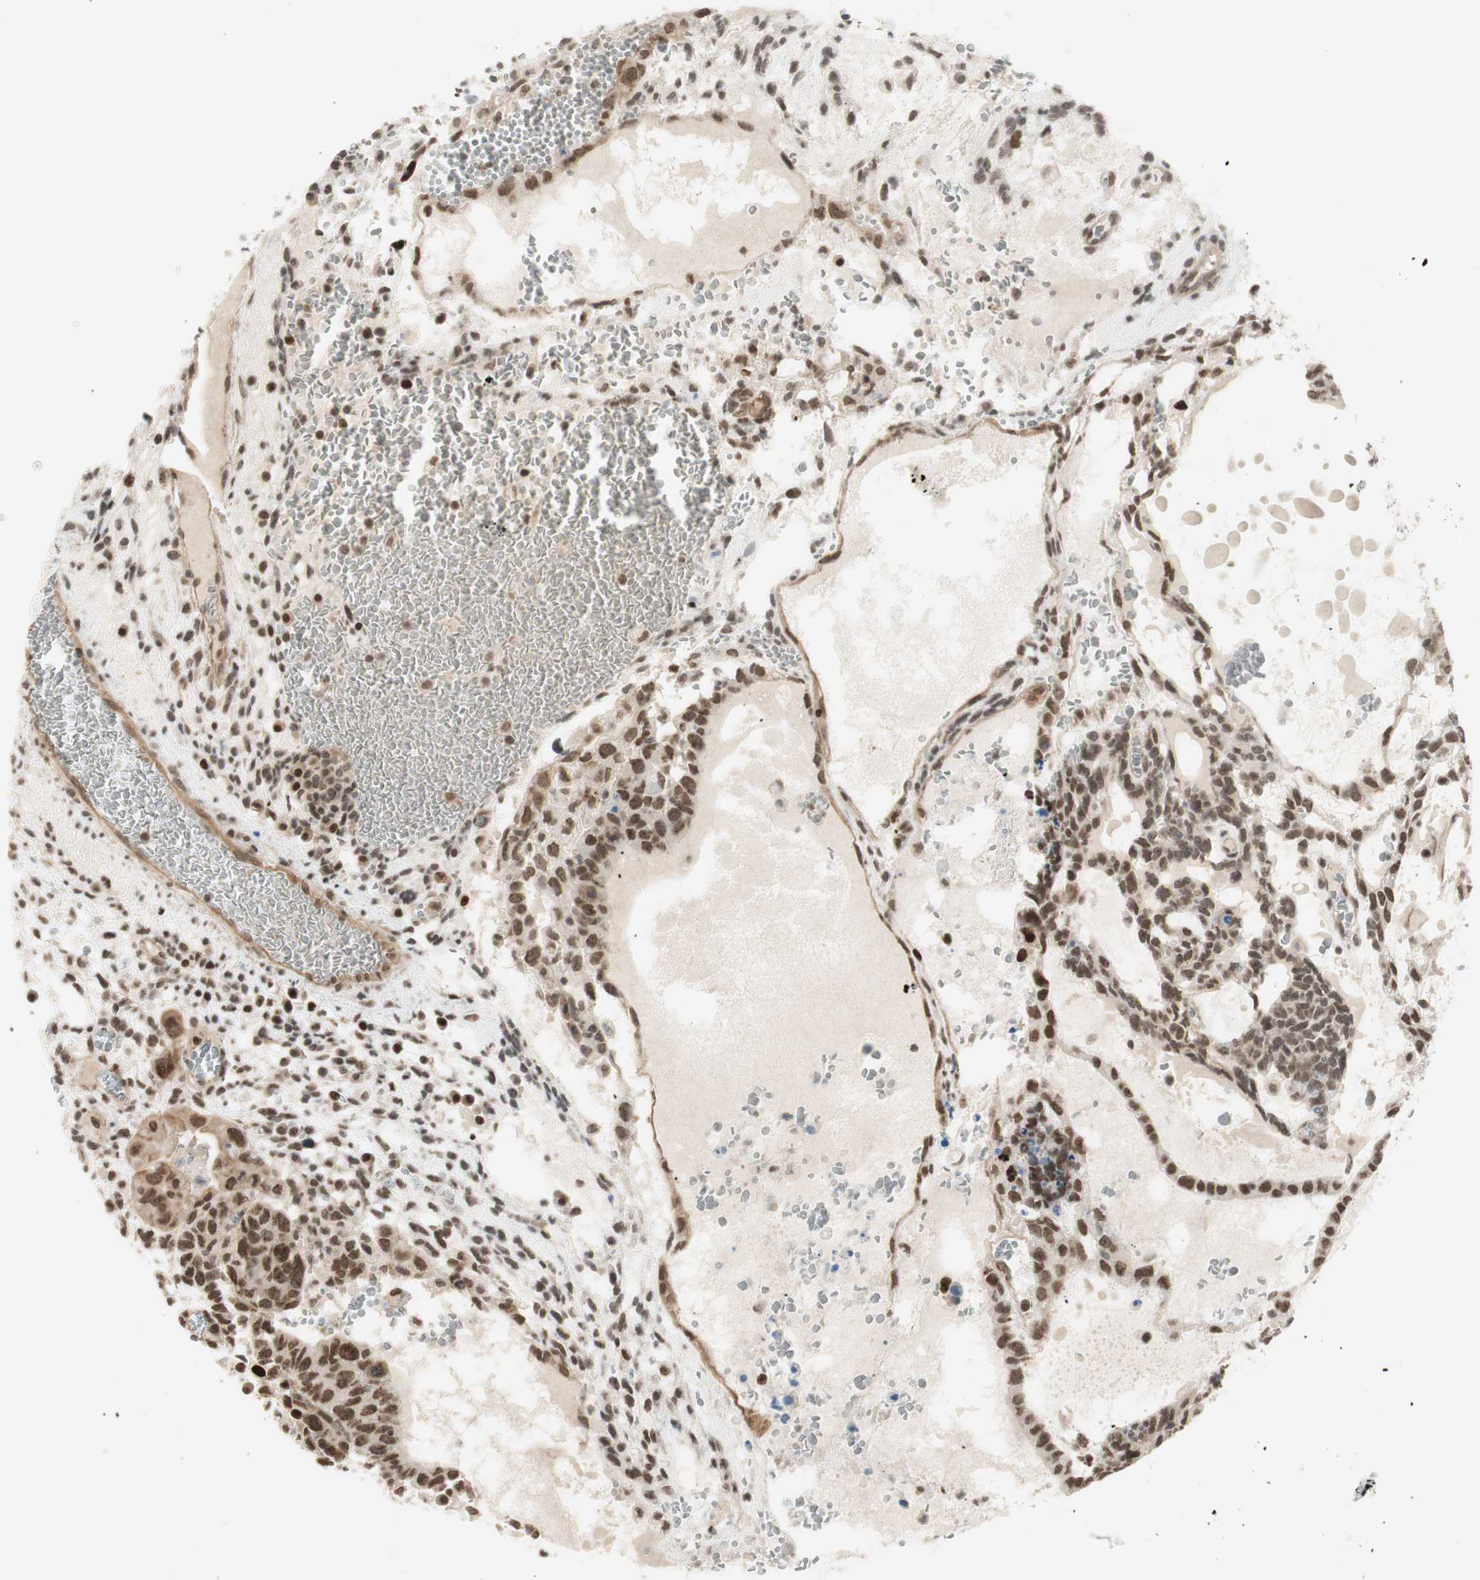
{"staining": {"intensity": "moderate", "quantity": ">75%", "location": "nuclear"}, "tissue": "testis cancer", "cell_type": "Tumor cells", "image_type": "cancer", "snomed": [{"axis": "morphology", "description": "Seminoma, NOS"}, {"axis": "morphology", "description": "Carcinoma, Embryonal, NOS"}, {"axis": "topography", "description": "Testis"}], "caption": "Immunohistochemical staining of human testis cancer displays medium levels of moderate nuclear staining in about >75% of tumor cells.", "gene": "SUFU", "patient": {"sex": "male", "age": 52}}